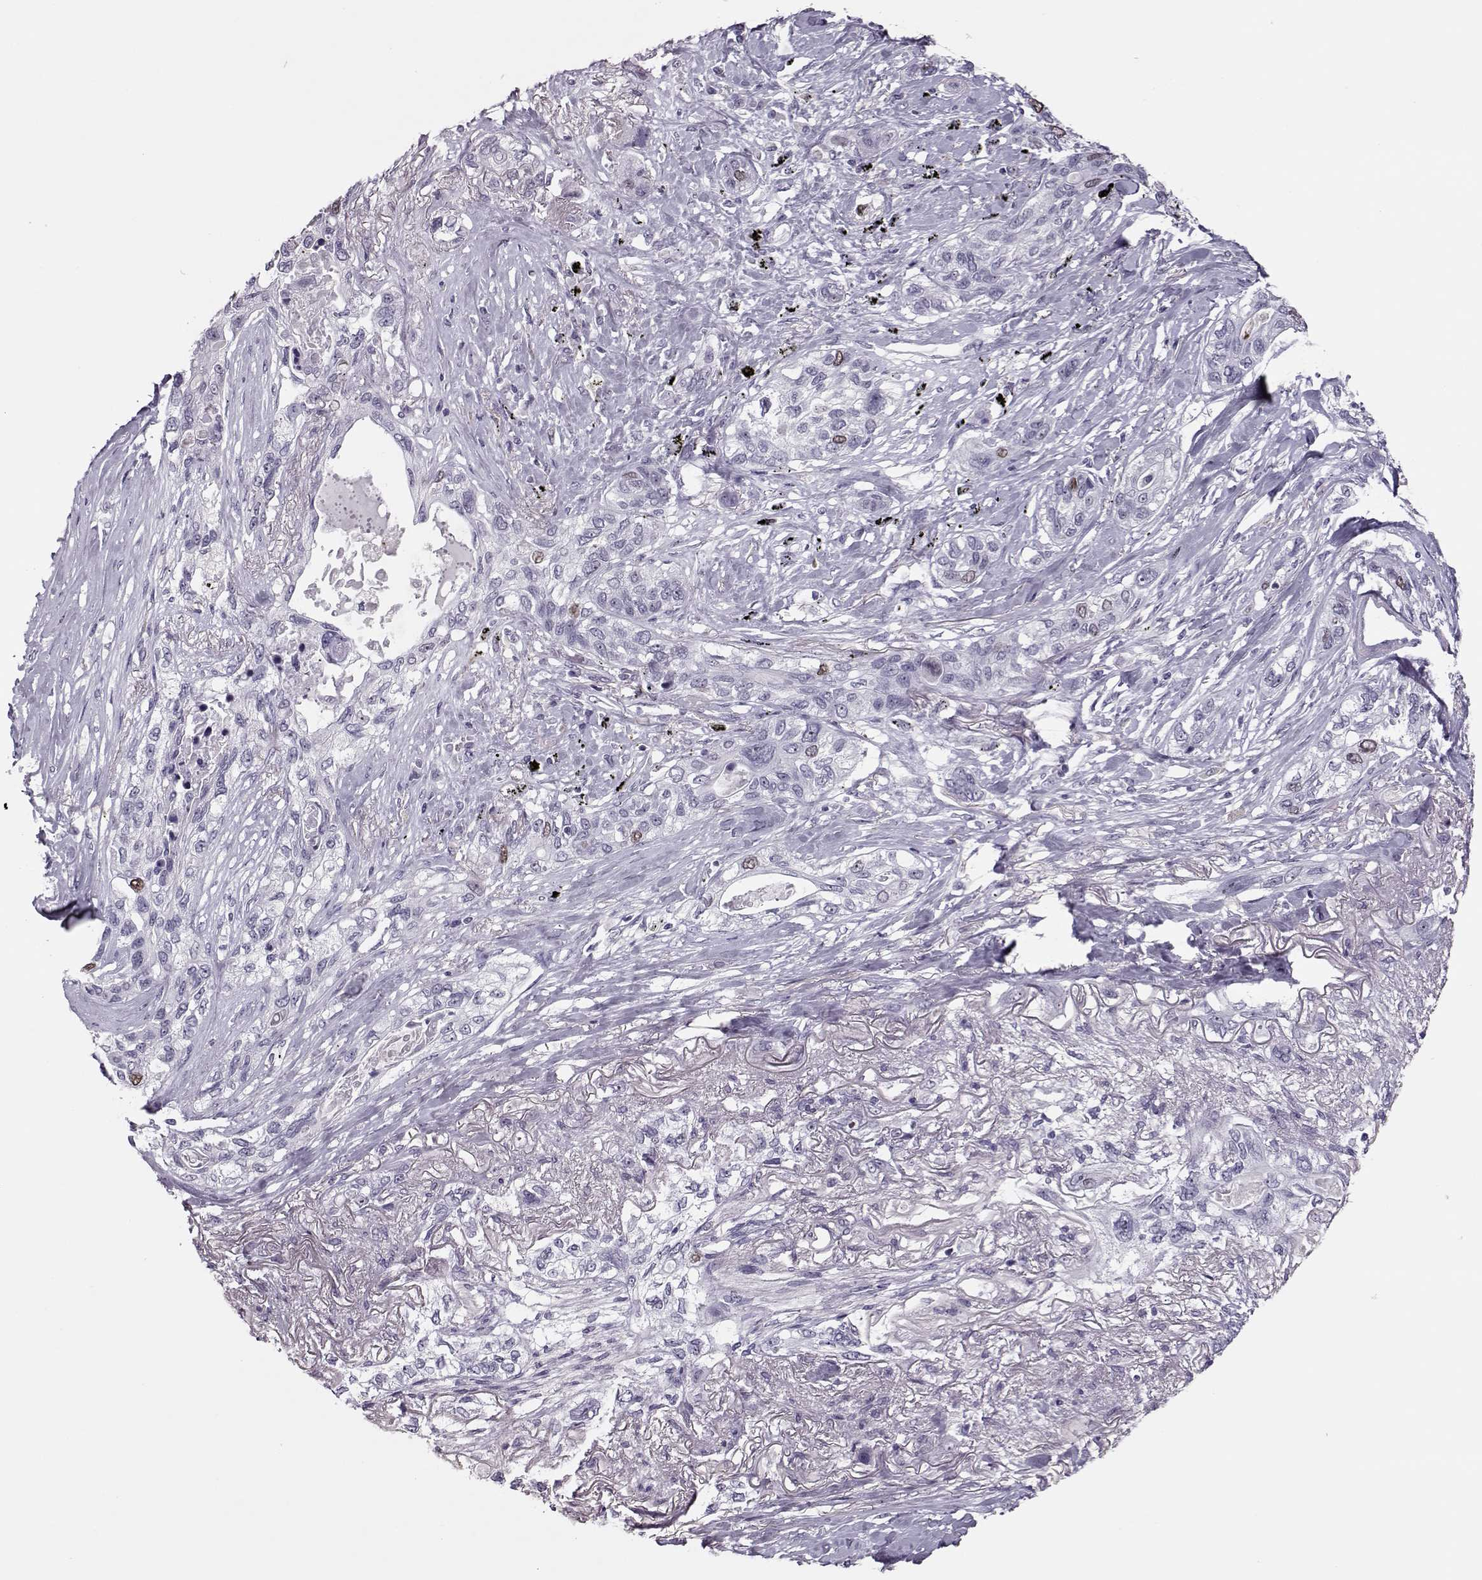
{"staining": {"intensity": "moderate", "quantity": "<25%", "location": "nuclear"}, "tissue": "lung cancer", "cell_type": "Tumor cells", "image_type": "cancer", "snomed": [{"axis": "morphology", "description": "Squamous cell carcinoma, NOS"}, {"axis": "topography", "description": "Lung"}], "caption": "Lung cancer tissue reveals moderate nuclear expression in approximately <25% of tumor cells", "gene": "SGO1", "patient": {"sex": "female", "age": 70}}